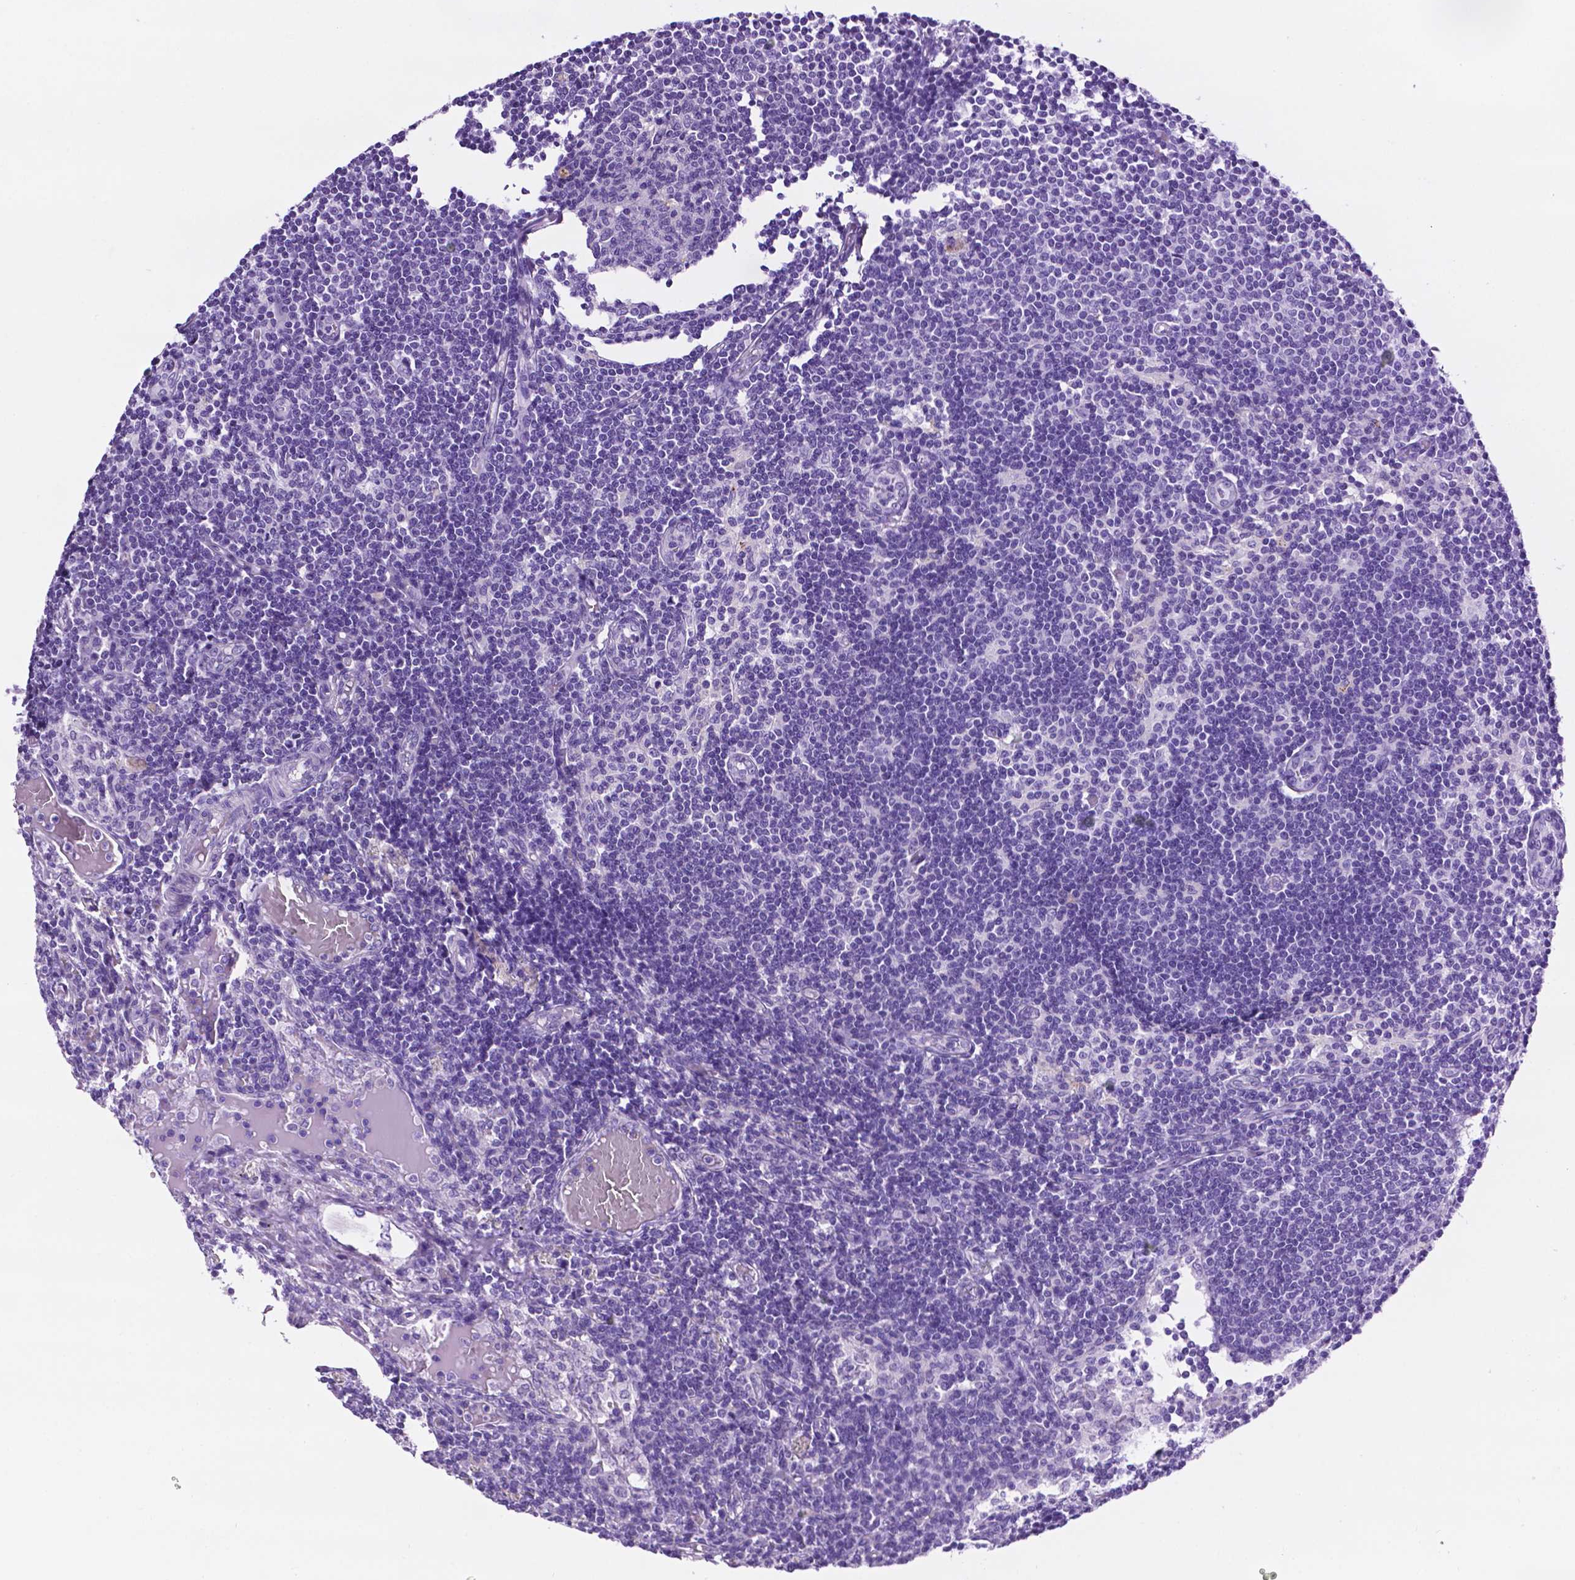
{"staining": {"intensity": "negative", "quantity": "none", "location": "none"}, "tissue": "lymph node", "cell_type": "Germinal center cells", "image_type": "normal", "snomed": [{"axis": "morphology", "description": "Normal tissue, NOS"}, {"axis": "topography", "description": "Lymph node"}], "caption": "Protein analysis of benign lymph node reveals no significant expression in germinal center cells.", "gene": "TACSTD2", "patient": {"sex": "female", "age": 69}}